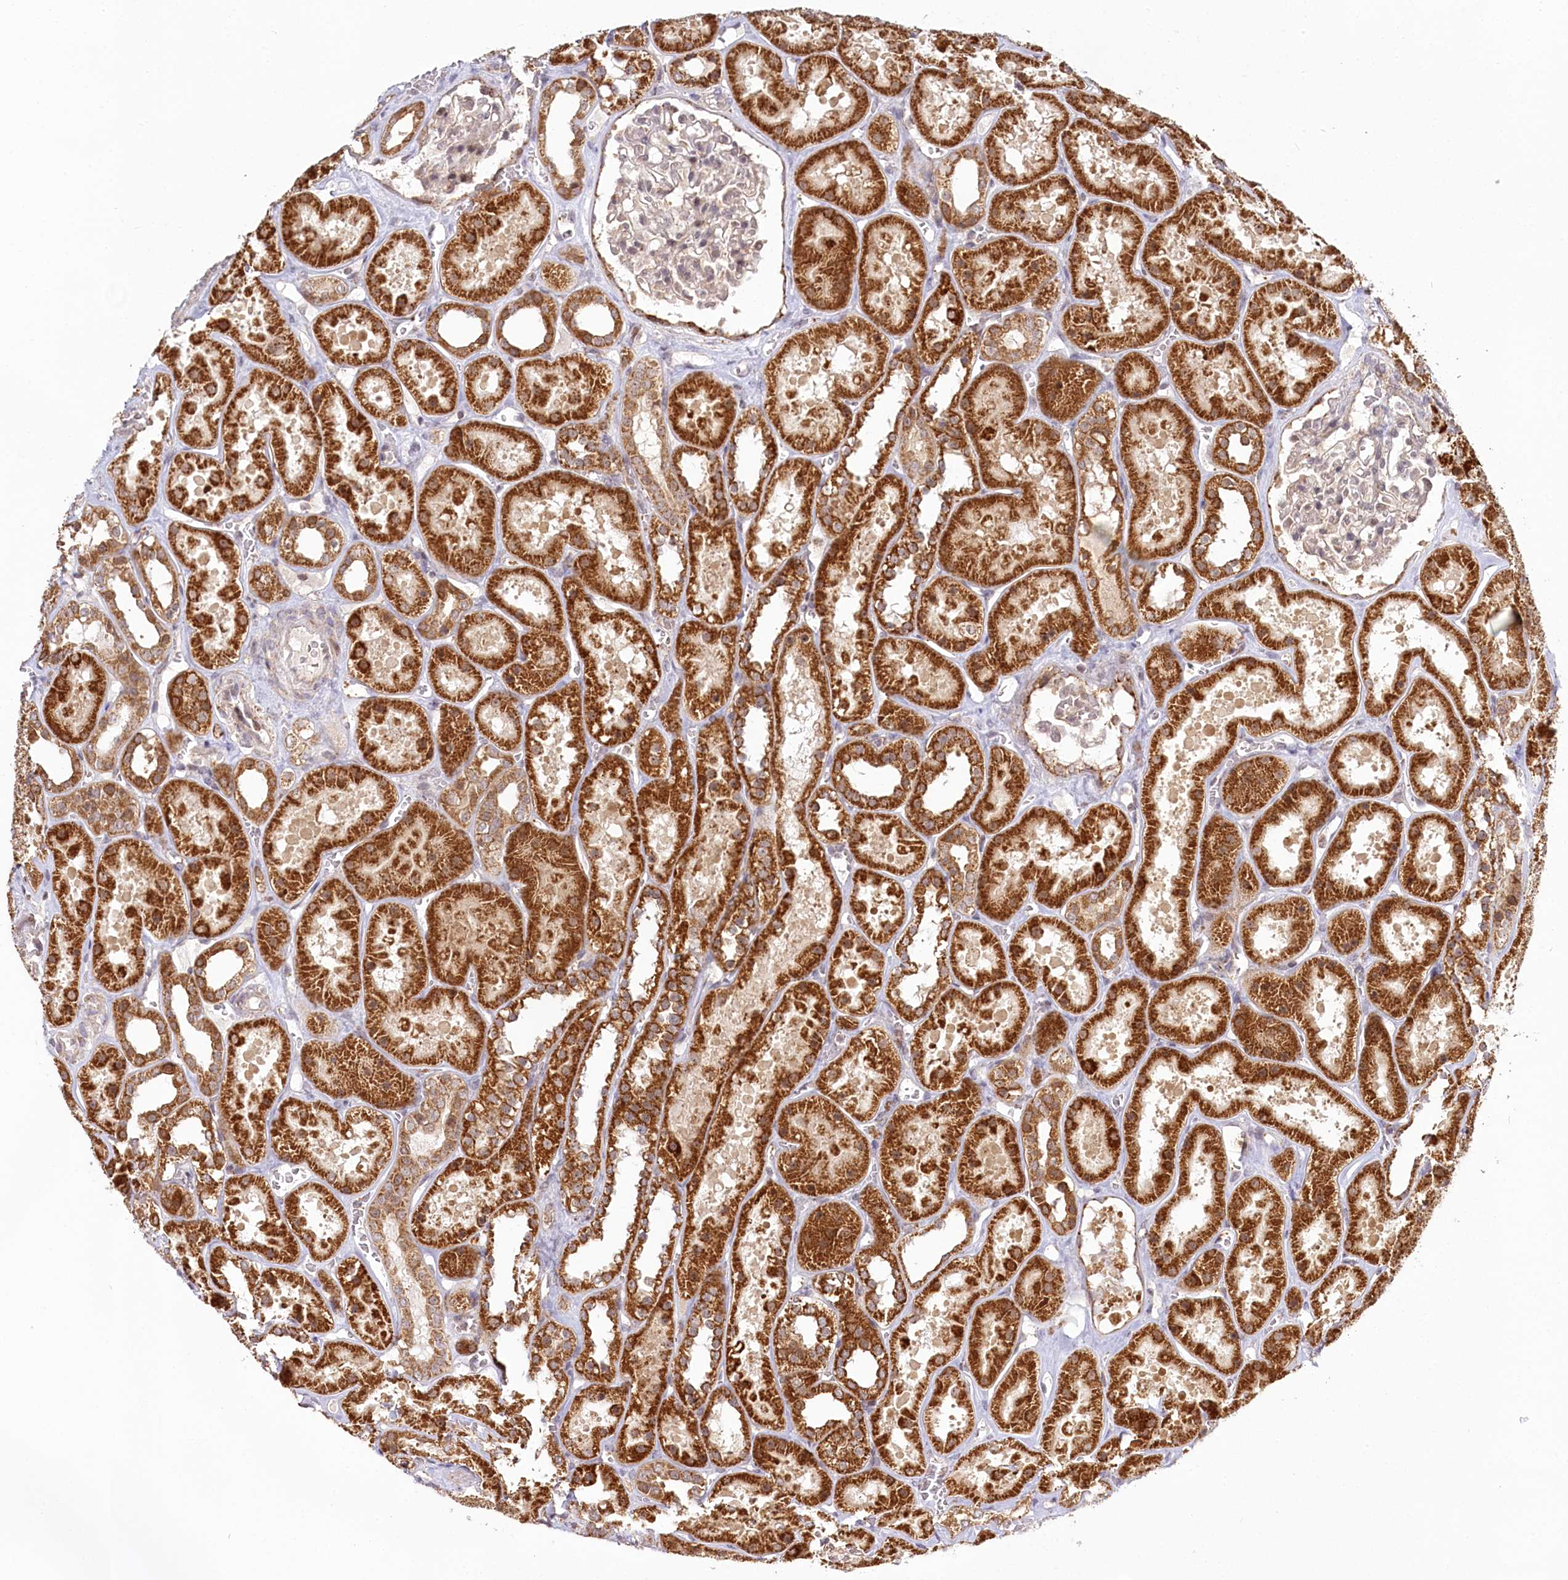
{"staining": {"intensity": "weak", "quantity": "<25%", "location": "cytoplasmic/membranous"}, "tissue": "kidney", "cell_type": "Cells in glomeruli", "image_type": "normal", "snomed": [{"axis": "morphology", "description": "Normal tissue, NOS"}, {"axis": "topography", "description": "Kidney"}], "caption": "Cells in glomeruli are negative for brown protein staining in normal kidney. (Stains: DAB immunohistochemistry with hematoxylin counter stain, Microscopy: brightfield microscopy at high magnification).", "gene": "RTN4IP1", "patient": {"sex": "female", "age": 41}}